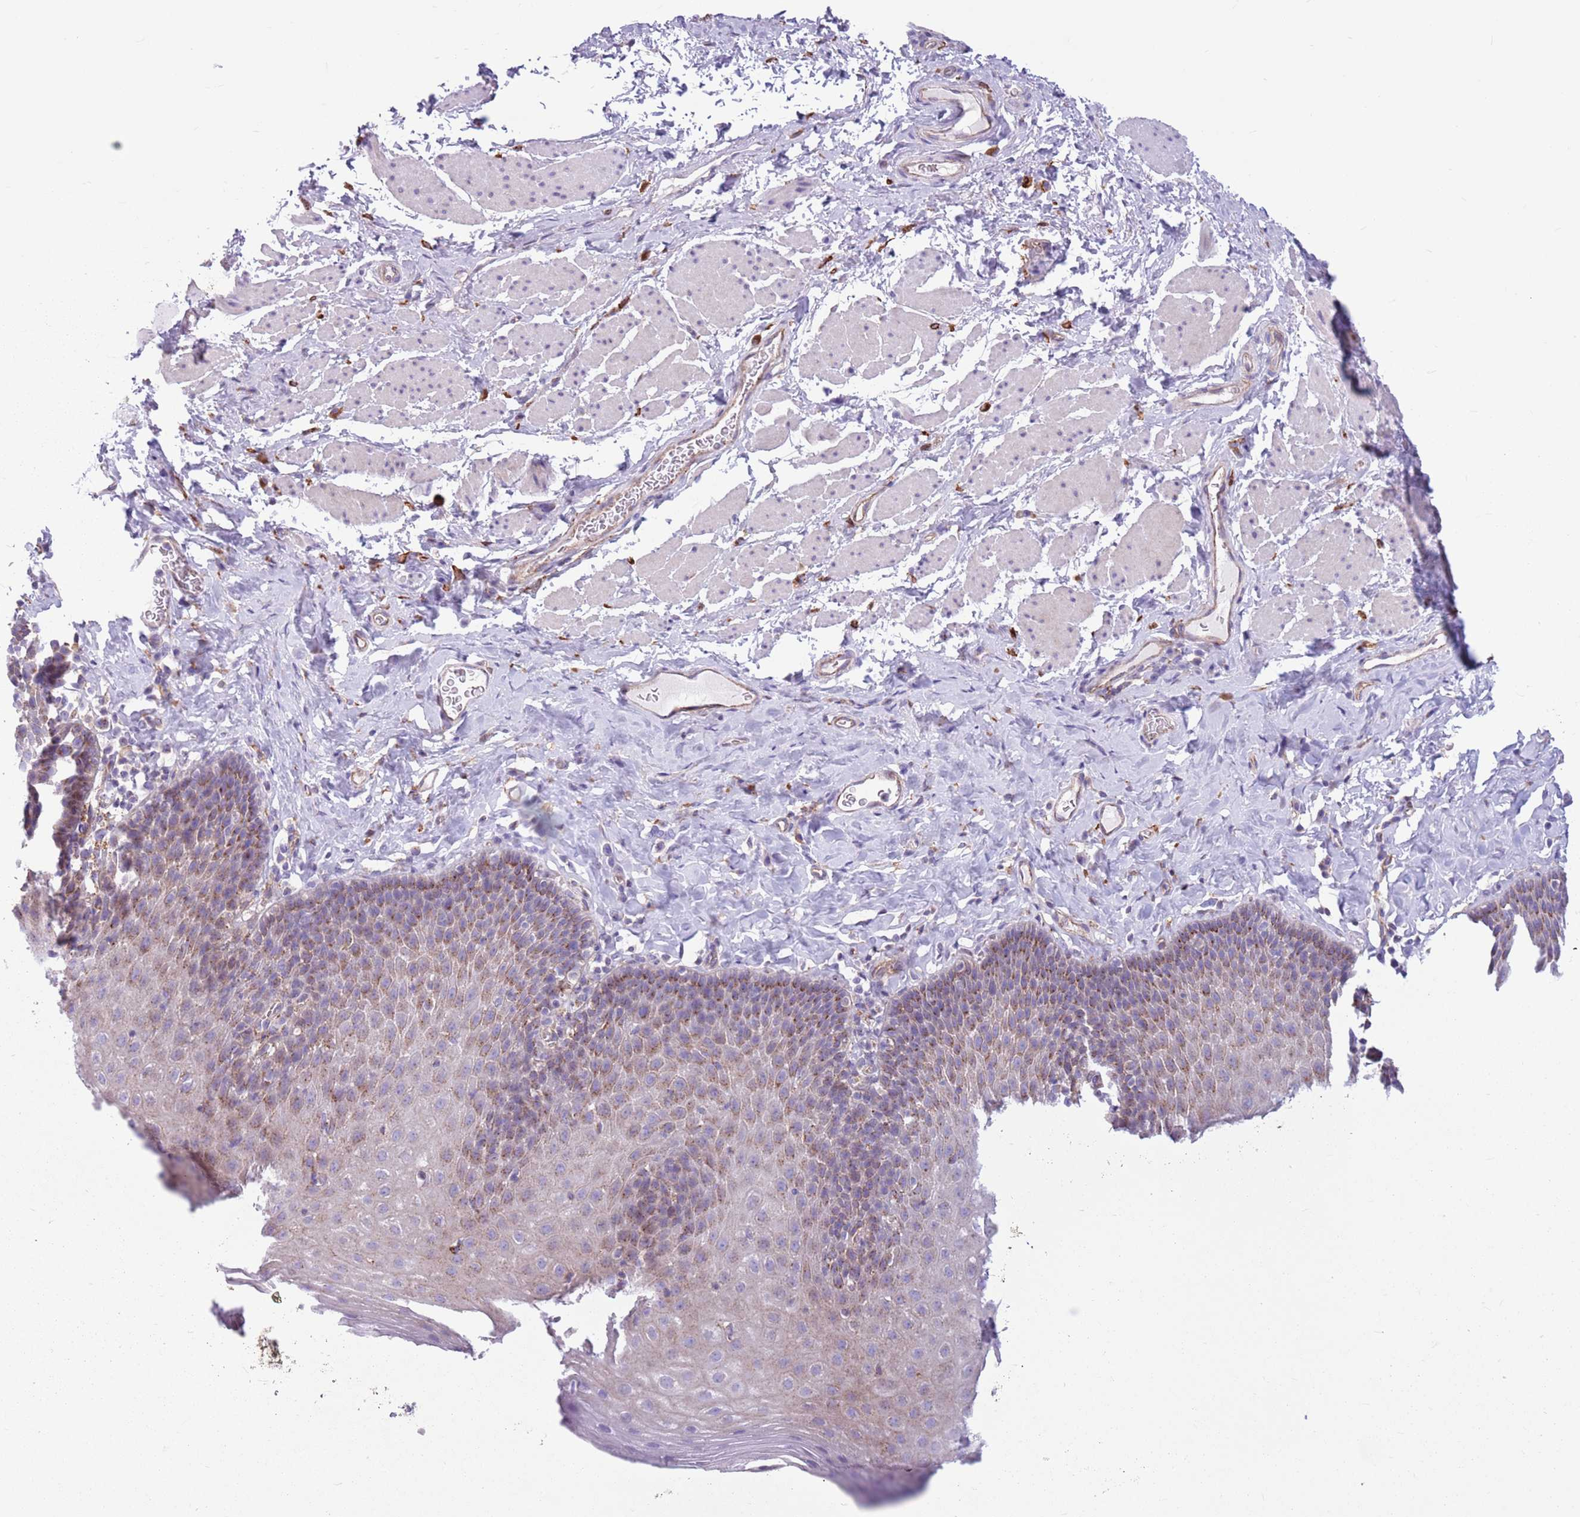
{"staining": {"intensity": "moderate", "quantity": "<25%", "location": "cytoplasmic/membranous"}, "tissue": "esophagus", "cell_type": "Squamous epithelial cells", "image_type": "normal", "snomed": [{"axis": "morphology", "description": "Normal tissue, NOS"}, {"axis": "topography", "description": "Esophagus"}], "caption": "DAB immunohistochemical staining of unremarkable esophagus shows moderate cytoplasmic/membranous protein staining in approximately <25% of squamous epithelial cells.", "gene": "SNX6", "patient": {"sex": "female", "age": 61}}